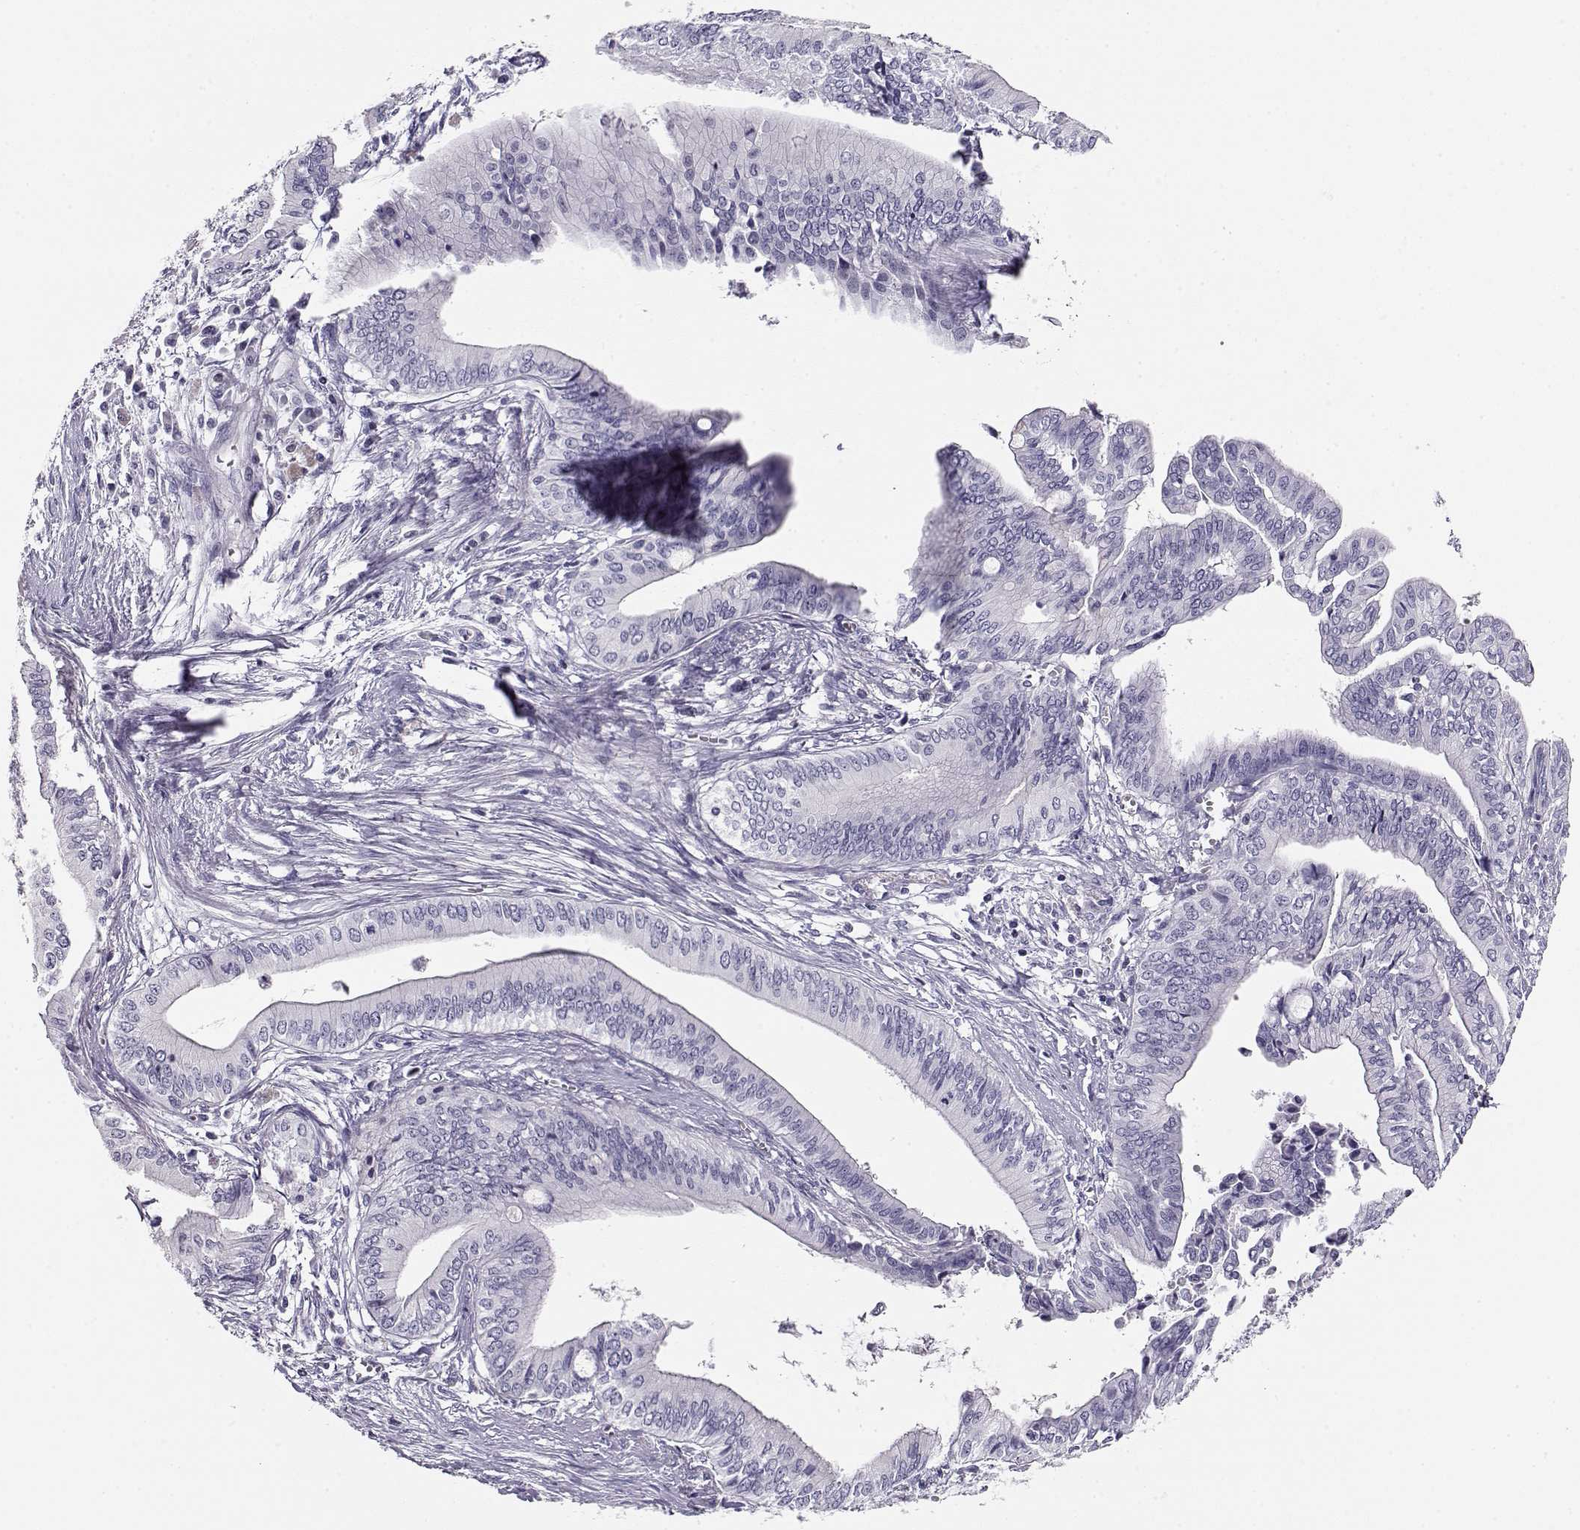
{"staining": {"intensity": "negative", "quantity": "none", "location": "none"}, "tissue": "pancreatic cancer", "cell_type": "Tumor cells", "image_type": "cancer", "snomed": [{"axis": "morphology", "description": "Adenocarcinoma, NOS"}, {"axis": "topography", "description": "Pancreas"}], "caption": "Immunohistochemistry image of neoplastic tissue: pancreatic adenocarcinoma stained with DAB (3,3'-diaminobenzidine) reveals no significant protein positivity in tumor cells.", "gene": "CRX", "patient": {"sex": "female", "age": 61}}